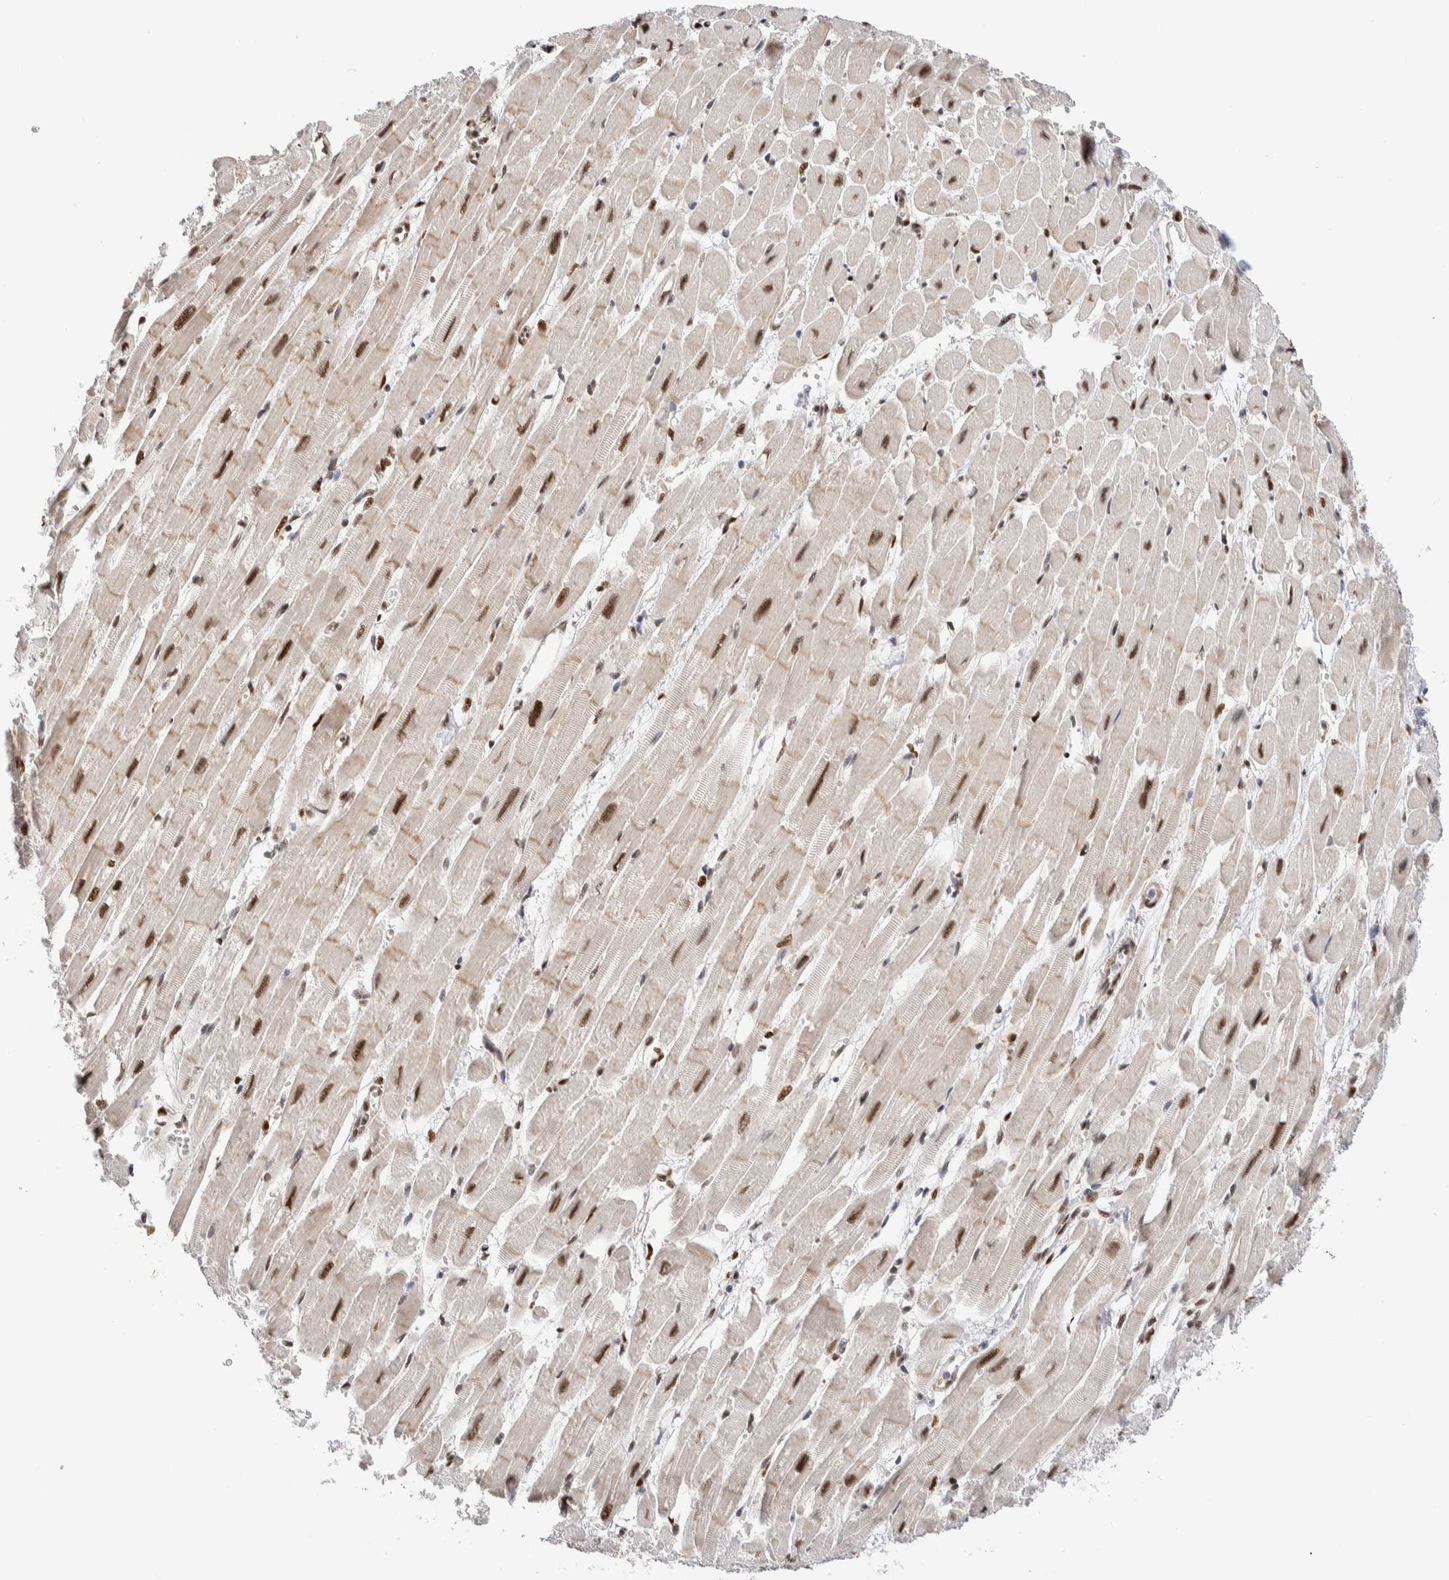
{"staining": {"intensity": "moderate", "quantity": ">75%", "location": "nuclear"}, "tissue": "heart muscle", "cell_type": "Cardiomyocytes", "image_type": "normal", "snomed": [{"axis": "morphology", "description": "Normal tissue, NOS"}, {"axis": "topography", "description": "Heart"}], "caption": "A histopathology image of human heart muscle stained for a protein displays moderate nuclear brown staining in cardiomyocytes. Using DAB (3,3'-diaminobenzidine) (brown) and hematoxylin (blue) stains, captured at high magnification using brightfield microscopy.", "gene": "NSMAF", "patient": {"sex": "male", "age": 49}}